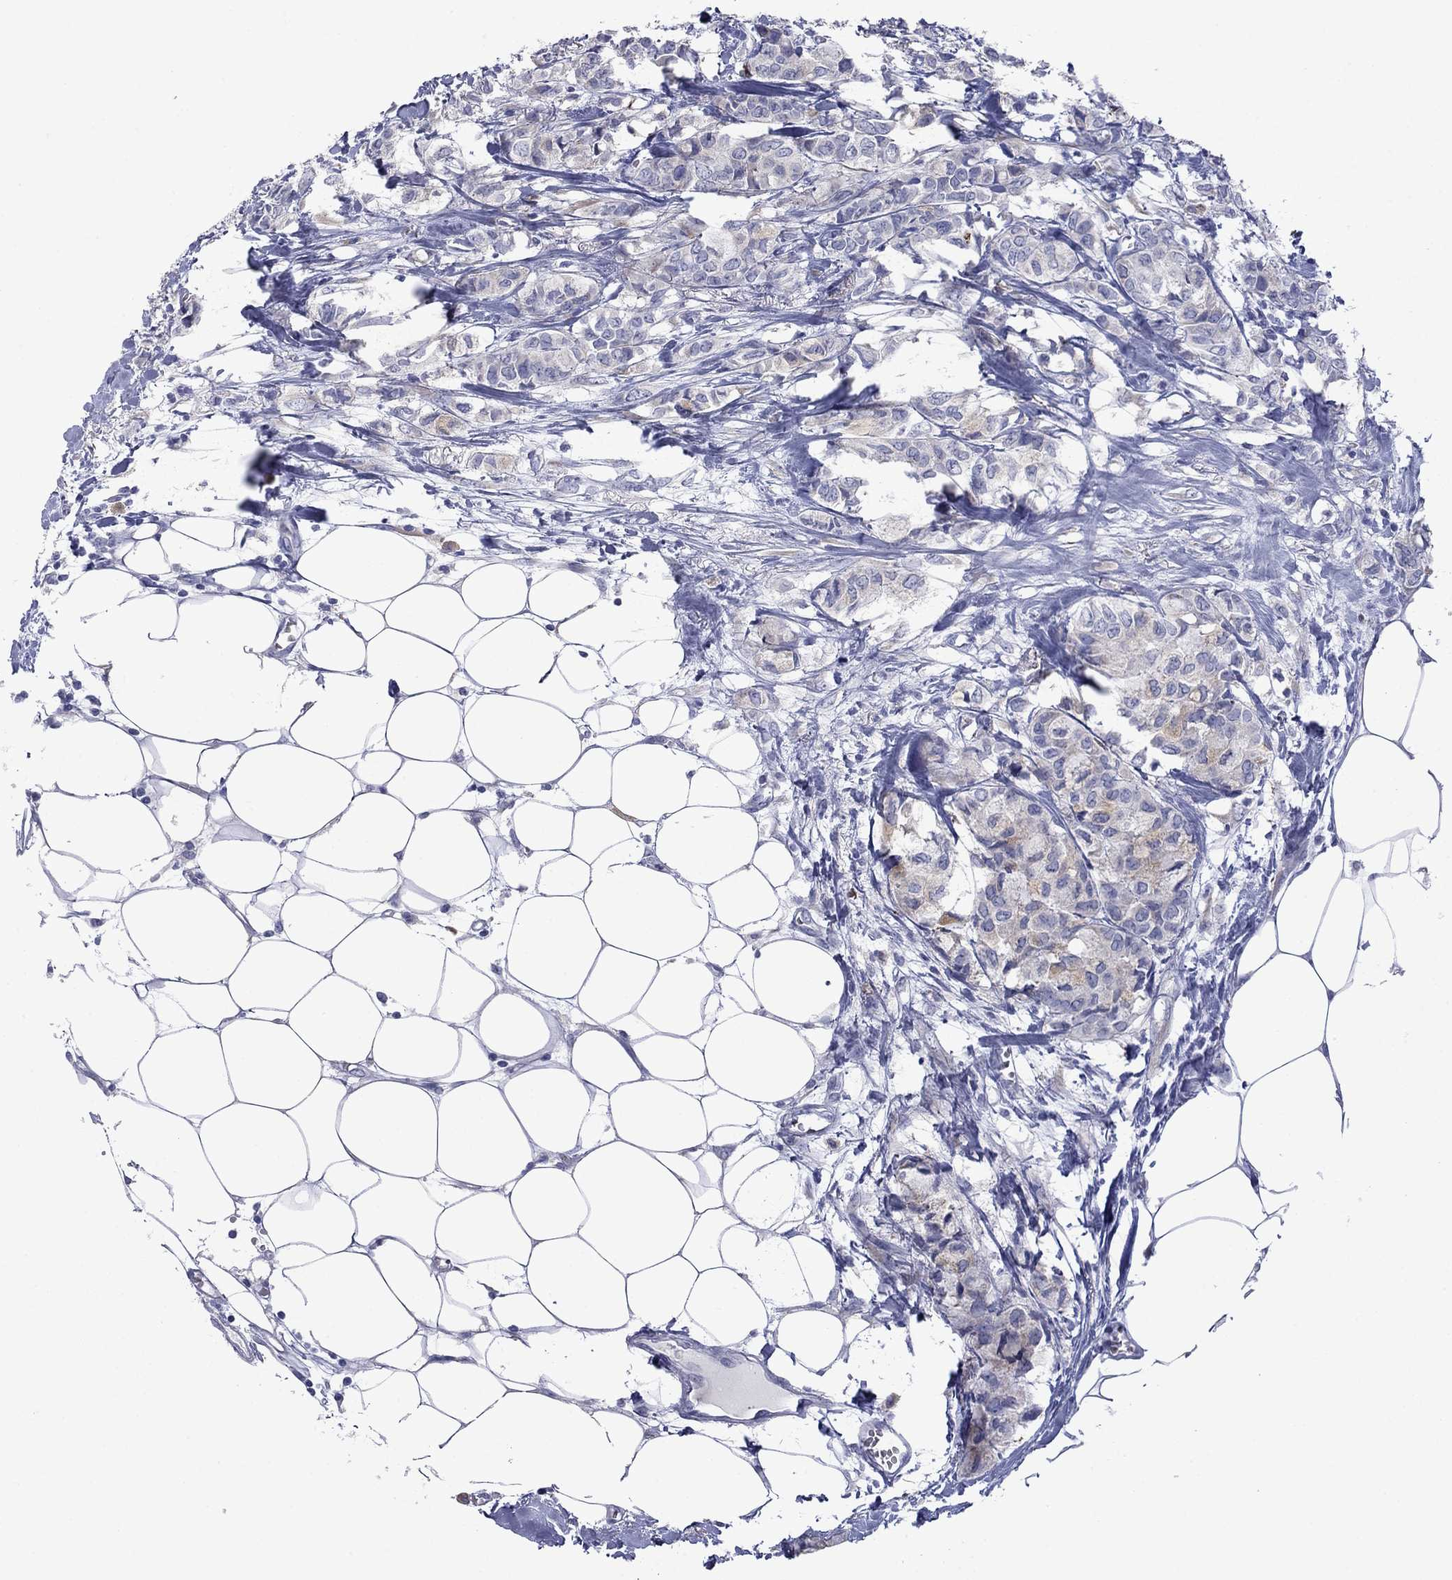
{"staining": {"intensity": "weak", "quantity": "<25%", "location": "cytoplasmic/membranous"}, "tissue": "breast cancer", "cell_type": "Tumor cells", "image_type": "cancer", "snomed": [{"axis": "morphology", "description": "Duct carcinoma"}, {"axis": "topography", "description": "Breast"}], "caption": "DAB (3,3'-diaminobenzidine) immunohistochemical staining of human breast infiltrating ductal carcinoma demonstrates no significant staining in tumor cells.", "gene": "TMPRSS11A", "patient": {"sex": "female", "age": 85}}